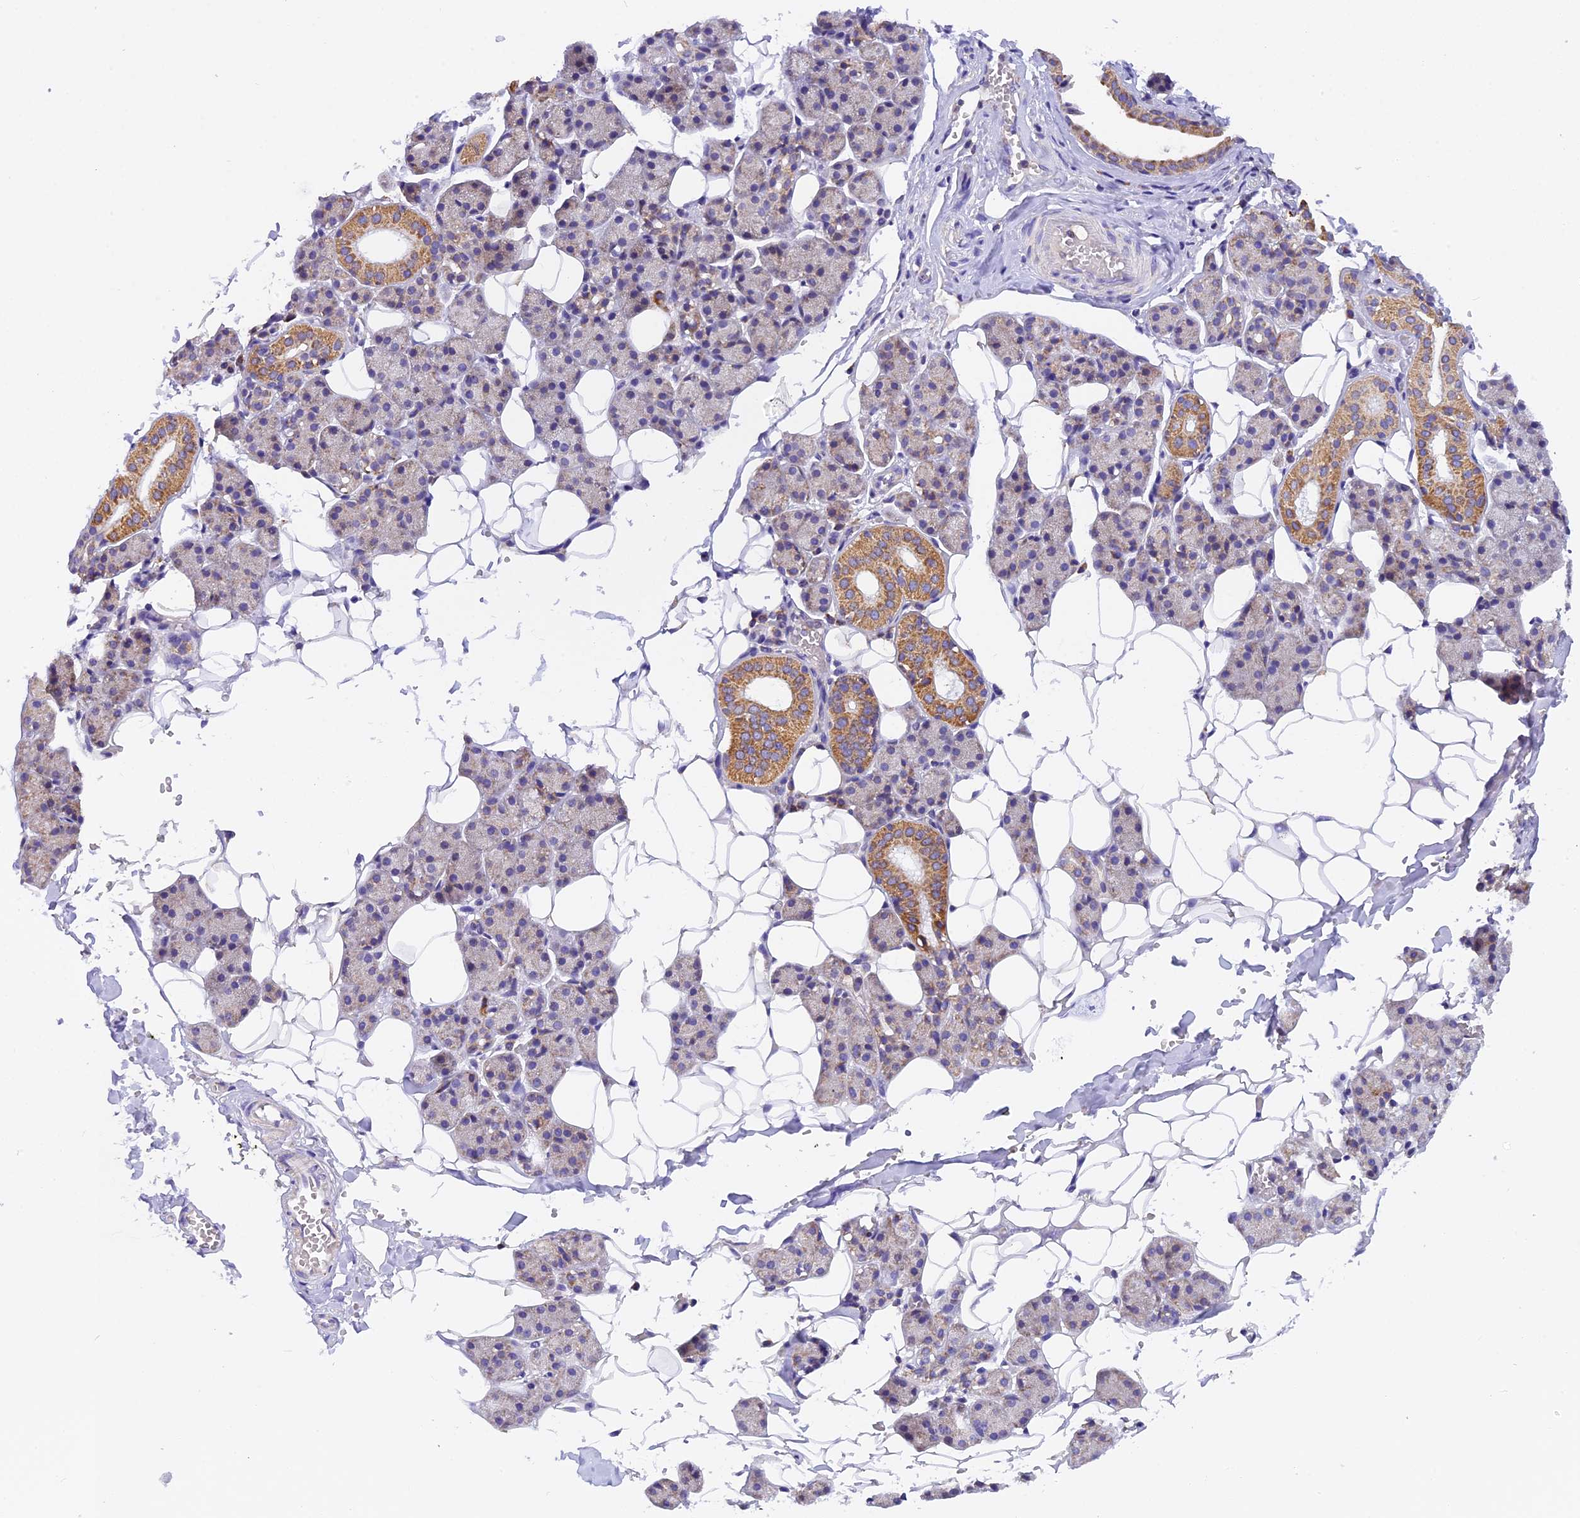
{"staining": {"intensity": "moderate", "quantity": "<25%", "location": "cytoplasmic/membranous"}, "tissue": "salivary gland", "cell_type": "Glandular cells", "image_type": "normal", "snomed": [{"axis": "morphology", "description": "Normal tissue, NOS"}, {"axis": "topography", "description": "Salivary gland"}], "caption": "Salivary gland stained with DAB IHC shows low levels of moderate cytoplasmic/membranous positivity in about <25% of glandular cells. The protein of interest is shown in brown color, while the nuclei are stained blue.", "gene": "MGME1", "patient": {"sex": "female", "age": 33}}